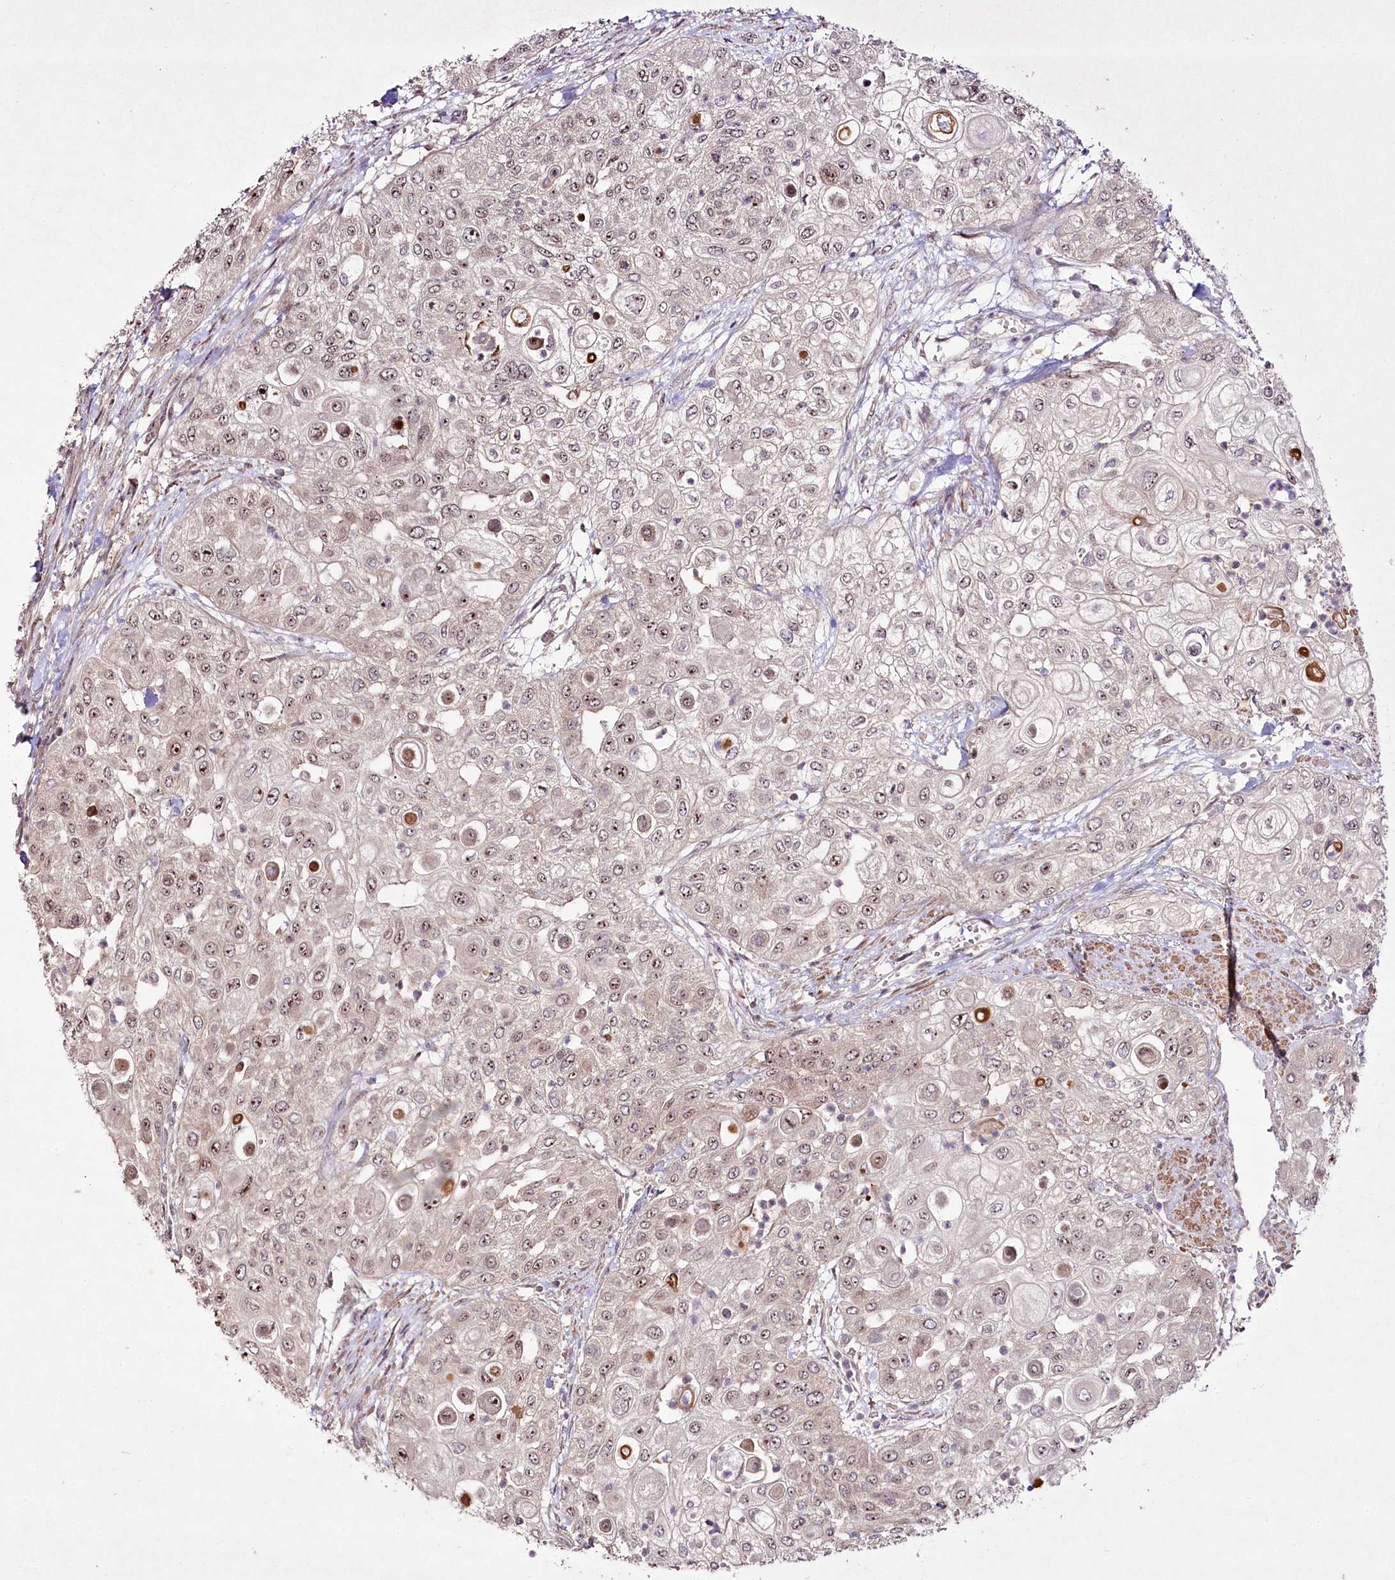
{"staining": {"intensity": "weak", "quantity": ">75%", "location": "nuclear"}, "tissue": "urothelial cancer", "cell_type": "Tumor cells", "image_type": "cancer", "snomed": [{"axis": "morphology", "description": "Urothelial carcinoma, High grade"}, {"axis": "topography", "description": "Urinary bladder"}], "caption": "A photomicrograph of high-grade urothelial carcinoma stained for a protein displays weak nuclear brown staining in tumor cells. (Stains: DAB in brown, nuclei in blue, Microscopy: brightfield microscopy at high magnification).", "gene": "CCDC59", "patient": {"sex": "female", "age": 79}}